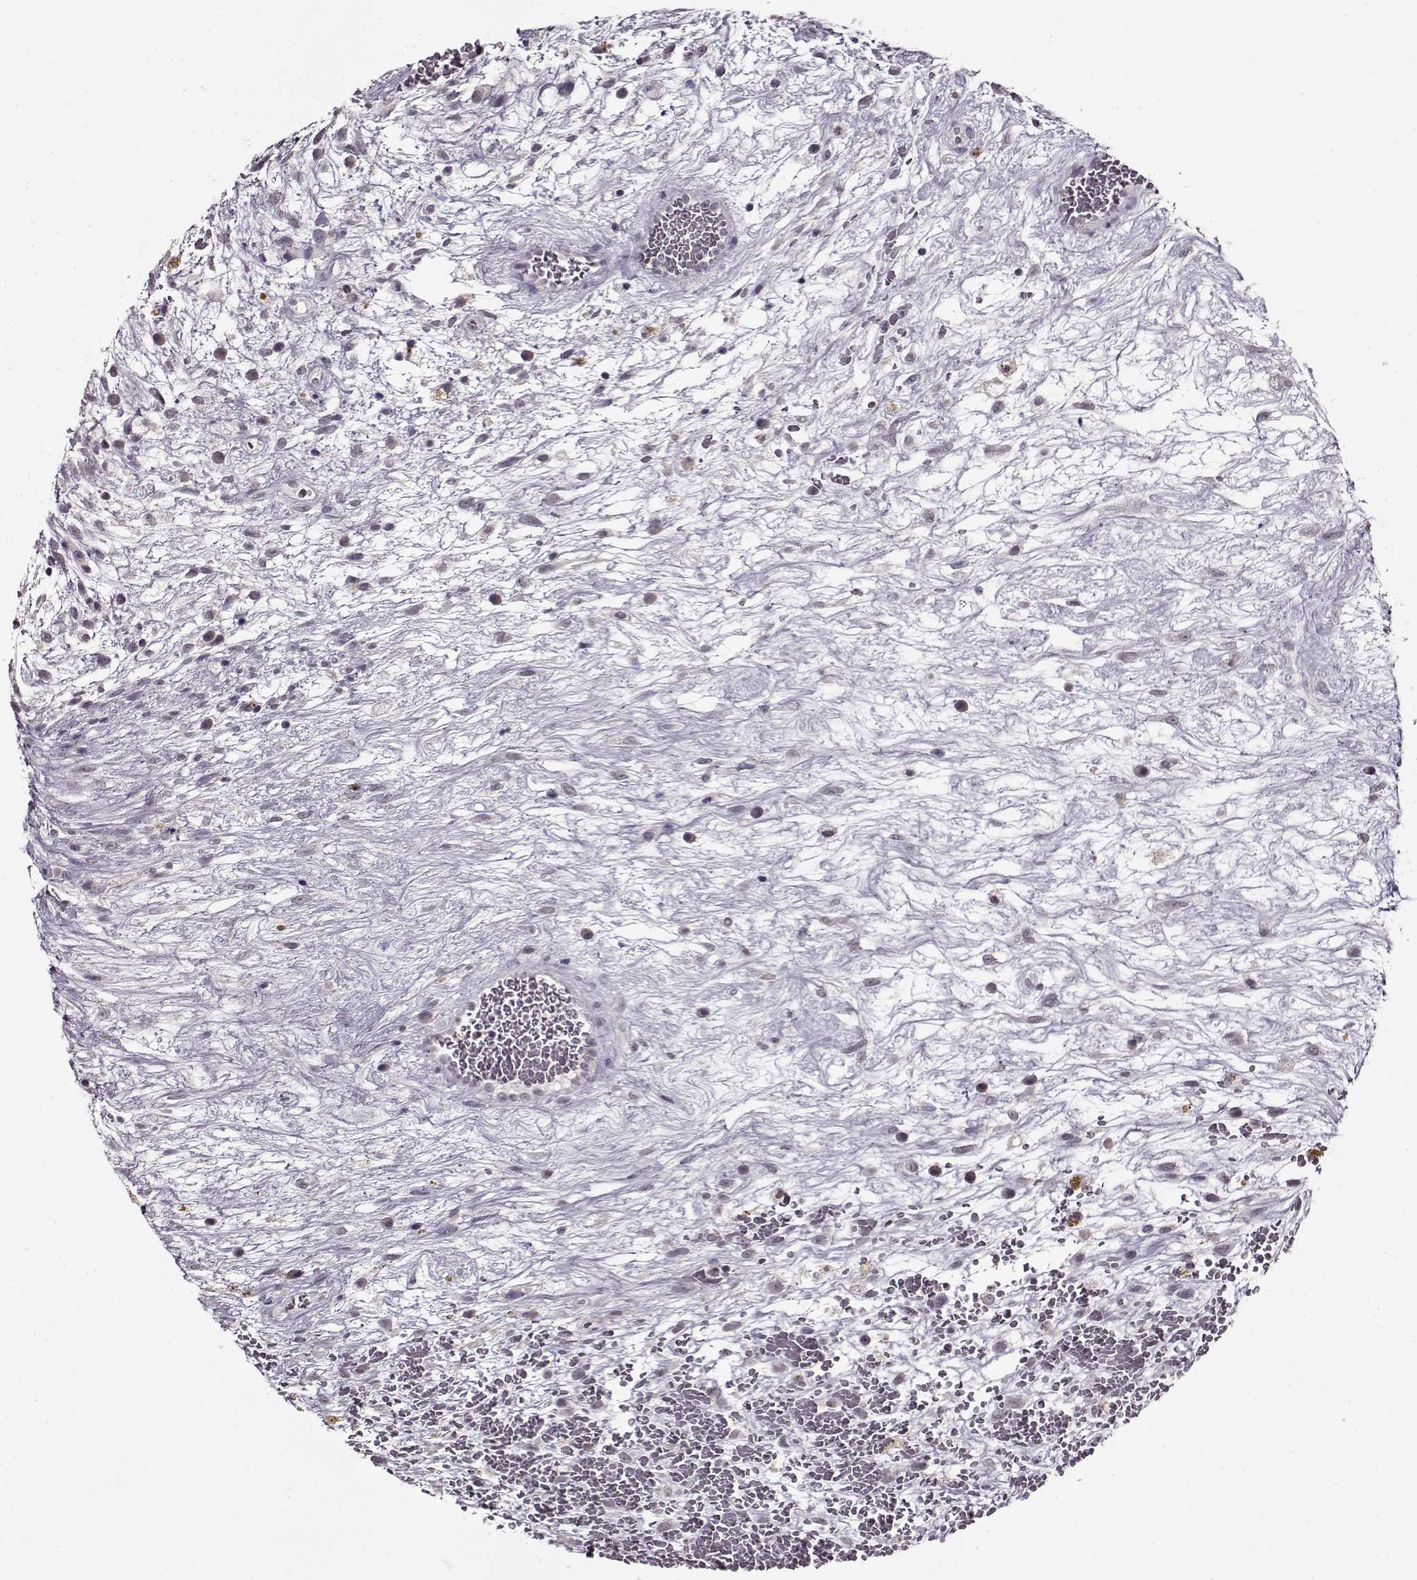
{"staining": {"intensity": "negative", "quantity": "none", "location": "none"}, "tissue": "testis cancer", "cell_type": "Tumor cells", "image_type": "cancer", "snomed": [{"axis": "morphology", "description": "Normal tissue, NOS"}, {"axis": "morphology", "description": "Carcinoma, Embryonal, NOS"}, {"axis": "topography", "description": "Testis"}], "caption": "This is a image of immunohistochemistry (IHC) staining of embryonal carcinoma (testis), which shows no positivity in tumor cells.", "gene": "RP1L1", "patient": {"sex": "male", "age": 32}}